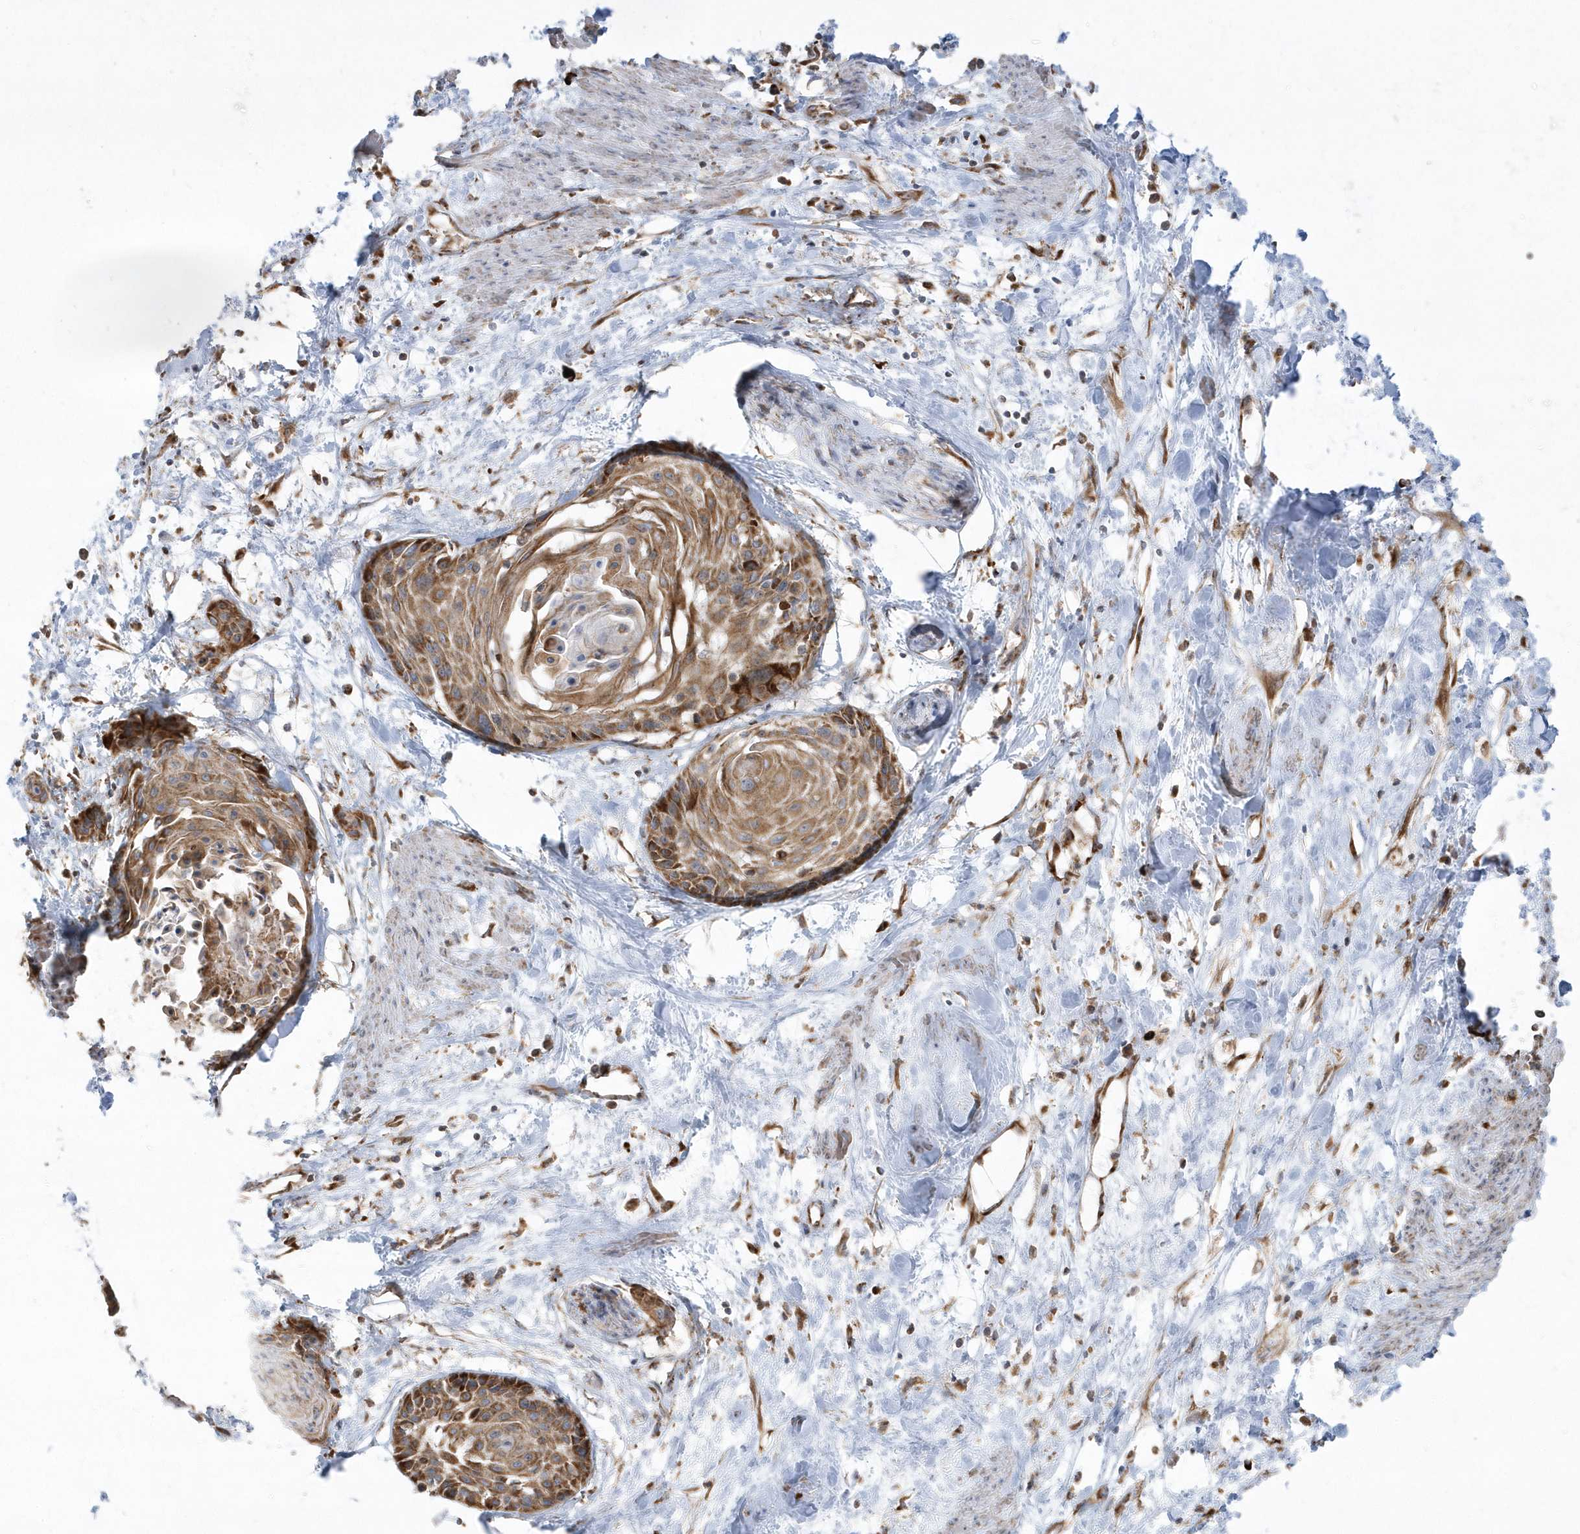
{"staining": {"intensity": "moderate", "quantity": ">75%", "location": "cytoplasmic/membranous"}, "tissue": "cervical cancer", "cell_type": "Tumor cells", "image_type": "cancer", "snomed": [{"axis": "morphology", "description": "Squamous cell carcinoma, NOS"}, {"axis": "topography", "description": "Cervix"}], "caption": "A photomicrograph of cervical cancer (squamous cell carcinoma) stained for a protein displays moderate cytoplasmic/membranous brown staining in tumor cells.", "gene": "SH3BP2", "patient": {"sex": "female", "age": 57}}